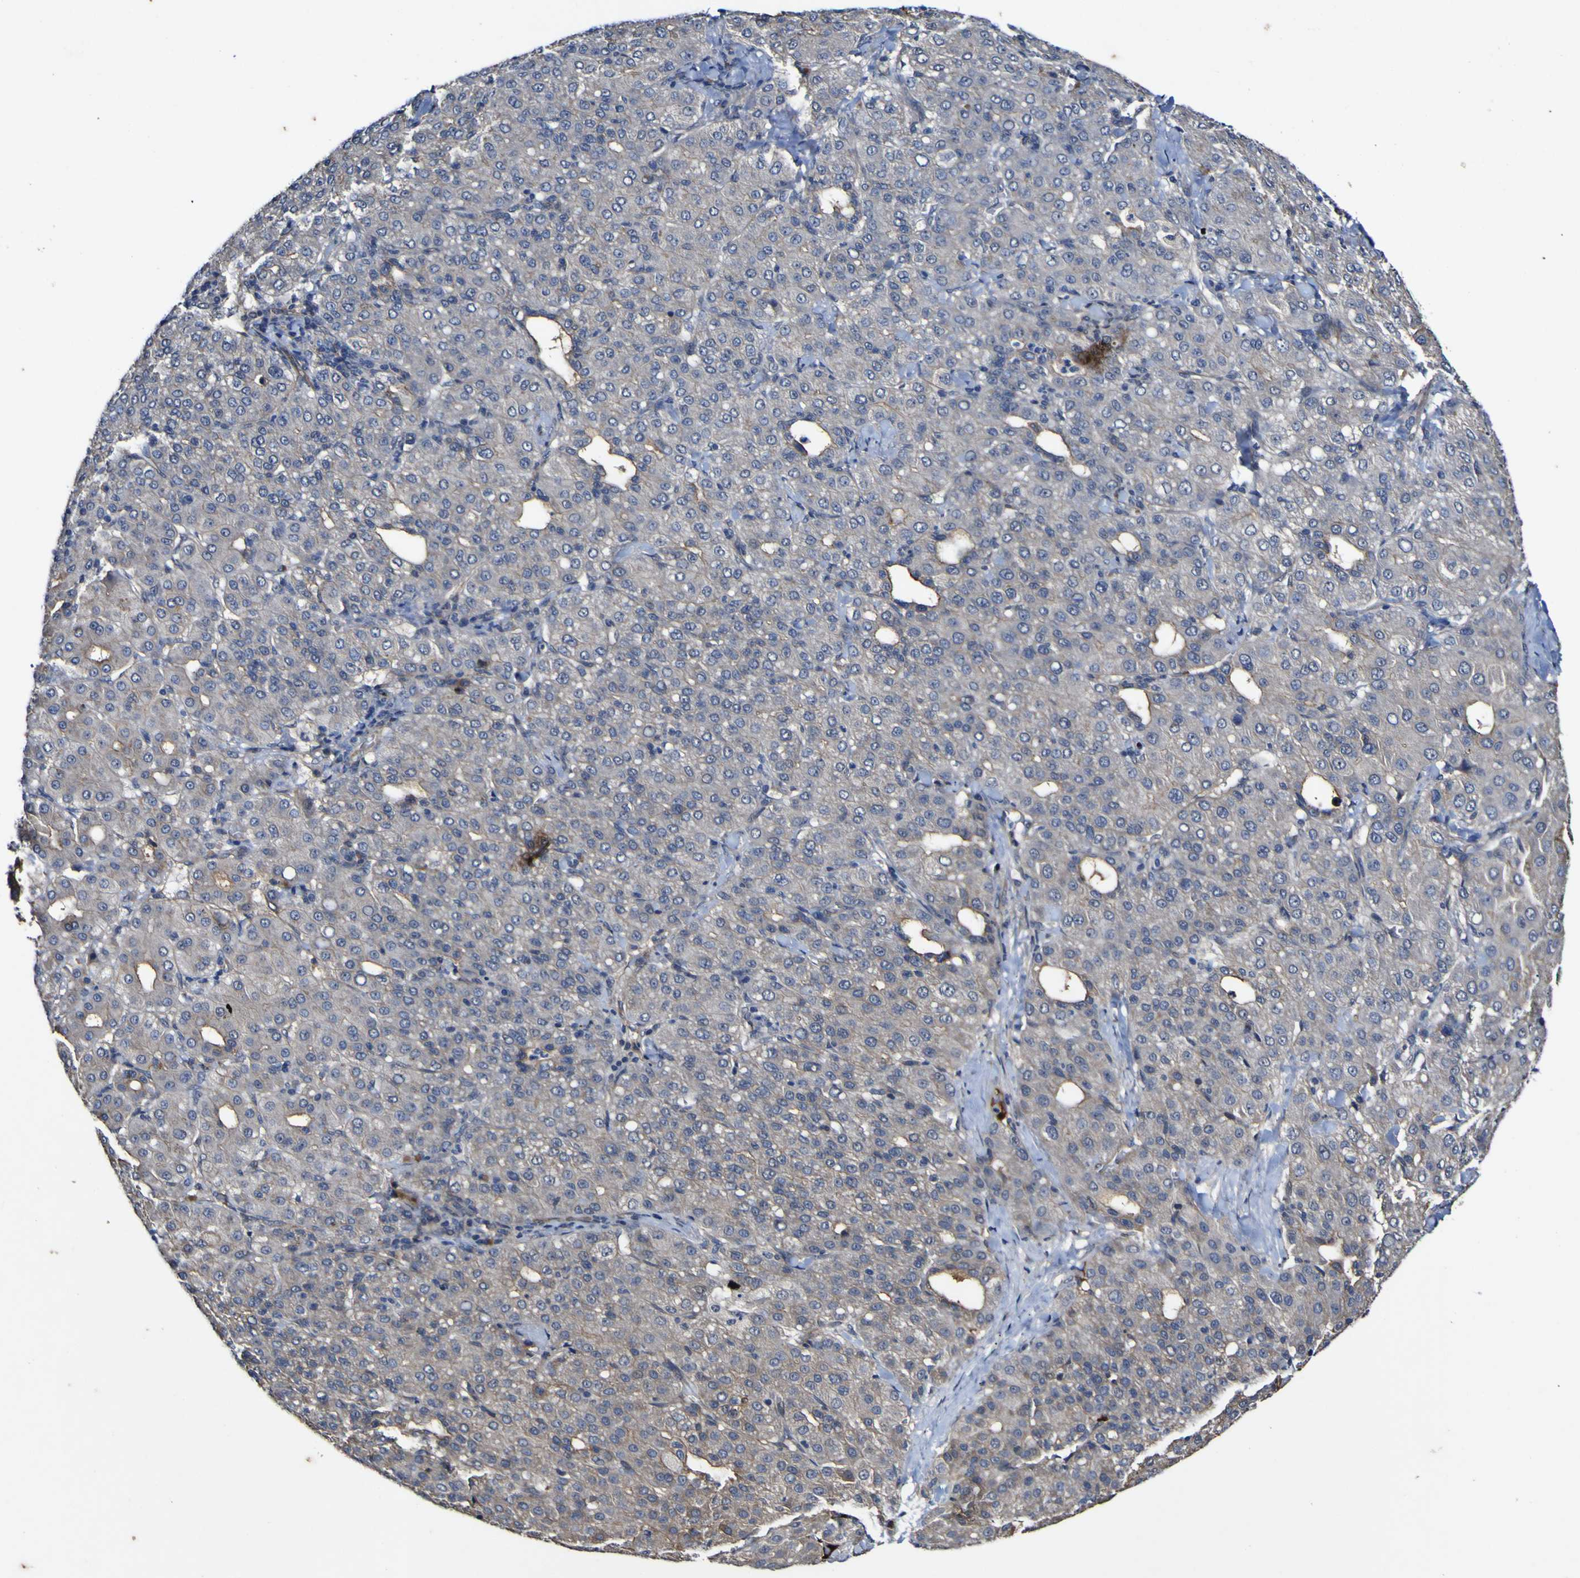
{"staining": {"intensity": "weak", "quantity": "25%-75%", "location": "cytoplasmic/membranous"}, "tissue": "liver cancer", "cell_type": "Tumor cells", "image_type": "cancer", "snomed": [{"axis": "morphology", "description": "Carcinoma, Hepatocellular, NOS"}, {"axis": "topography", "description": "Liver"}], "caption": "Immunohistochemistry staining of liver cancer (hepatocellular carcinoma), which exhibits low levels of weak cytoplasmic/membranous positivity in approximately 25%-75% of tumor cells indicating weak cytoplasmic/membranous protein staining. The staining was performed using DAB (brown) for protein detection and nuclei were counterstained in hematoxylin (blue).", "gene": "CCL2", "patient": {"sex": "male", "age": 65}}